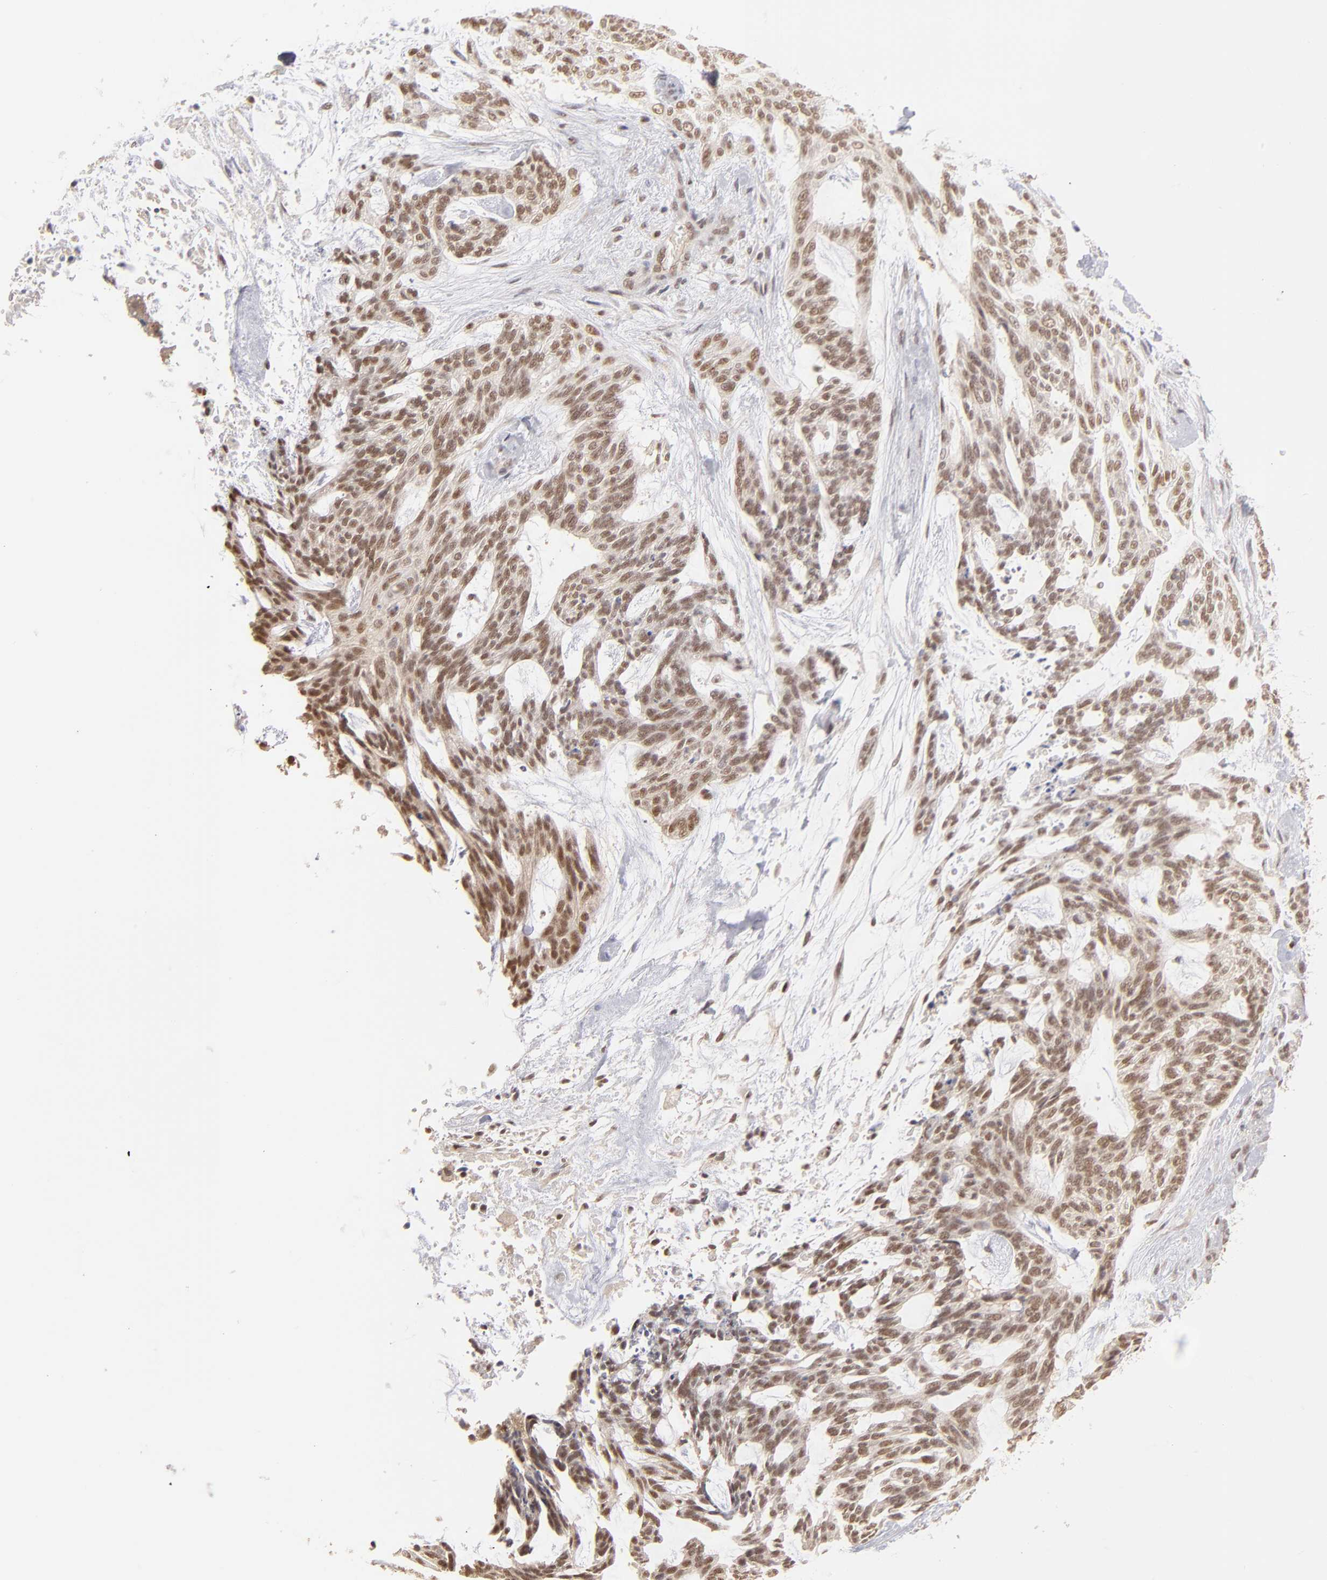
{"staining": {"intensity": "moderate", "quantity": ">75%", "location": "nuclear"}, "tissue": "skin cancer", "cell_type": "Tumor cells", "image_type": "cancer", "snomed": [{"axis": "morphology", "description": "Normal tissue, NOS"}, {"axis": "morphology", "description": "Basal cell carcinoma"}, {"axis": "topography", "description": "Skin"}], "caption": "Immunohistochemistry (IHC) of human skin basal cell carcinoma exhibits medium levels of moderate nuclear staining in approximately >75% of tumor cells.", "gene": "NFE2", "patient": {"sex": "female", "age": 71}}